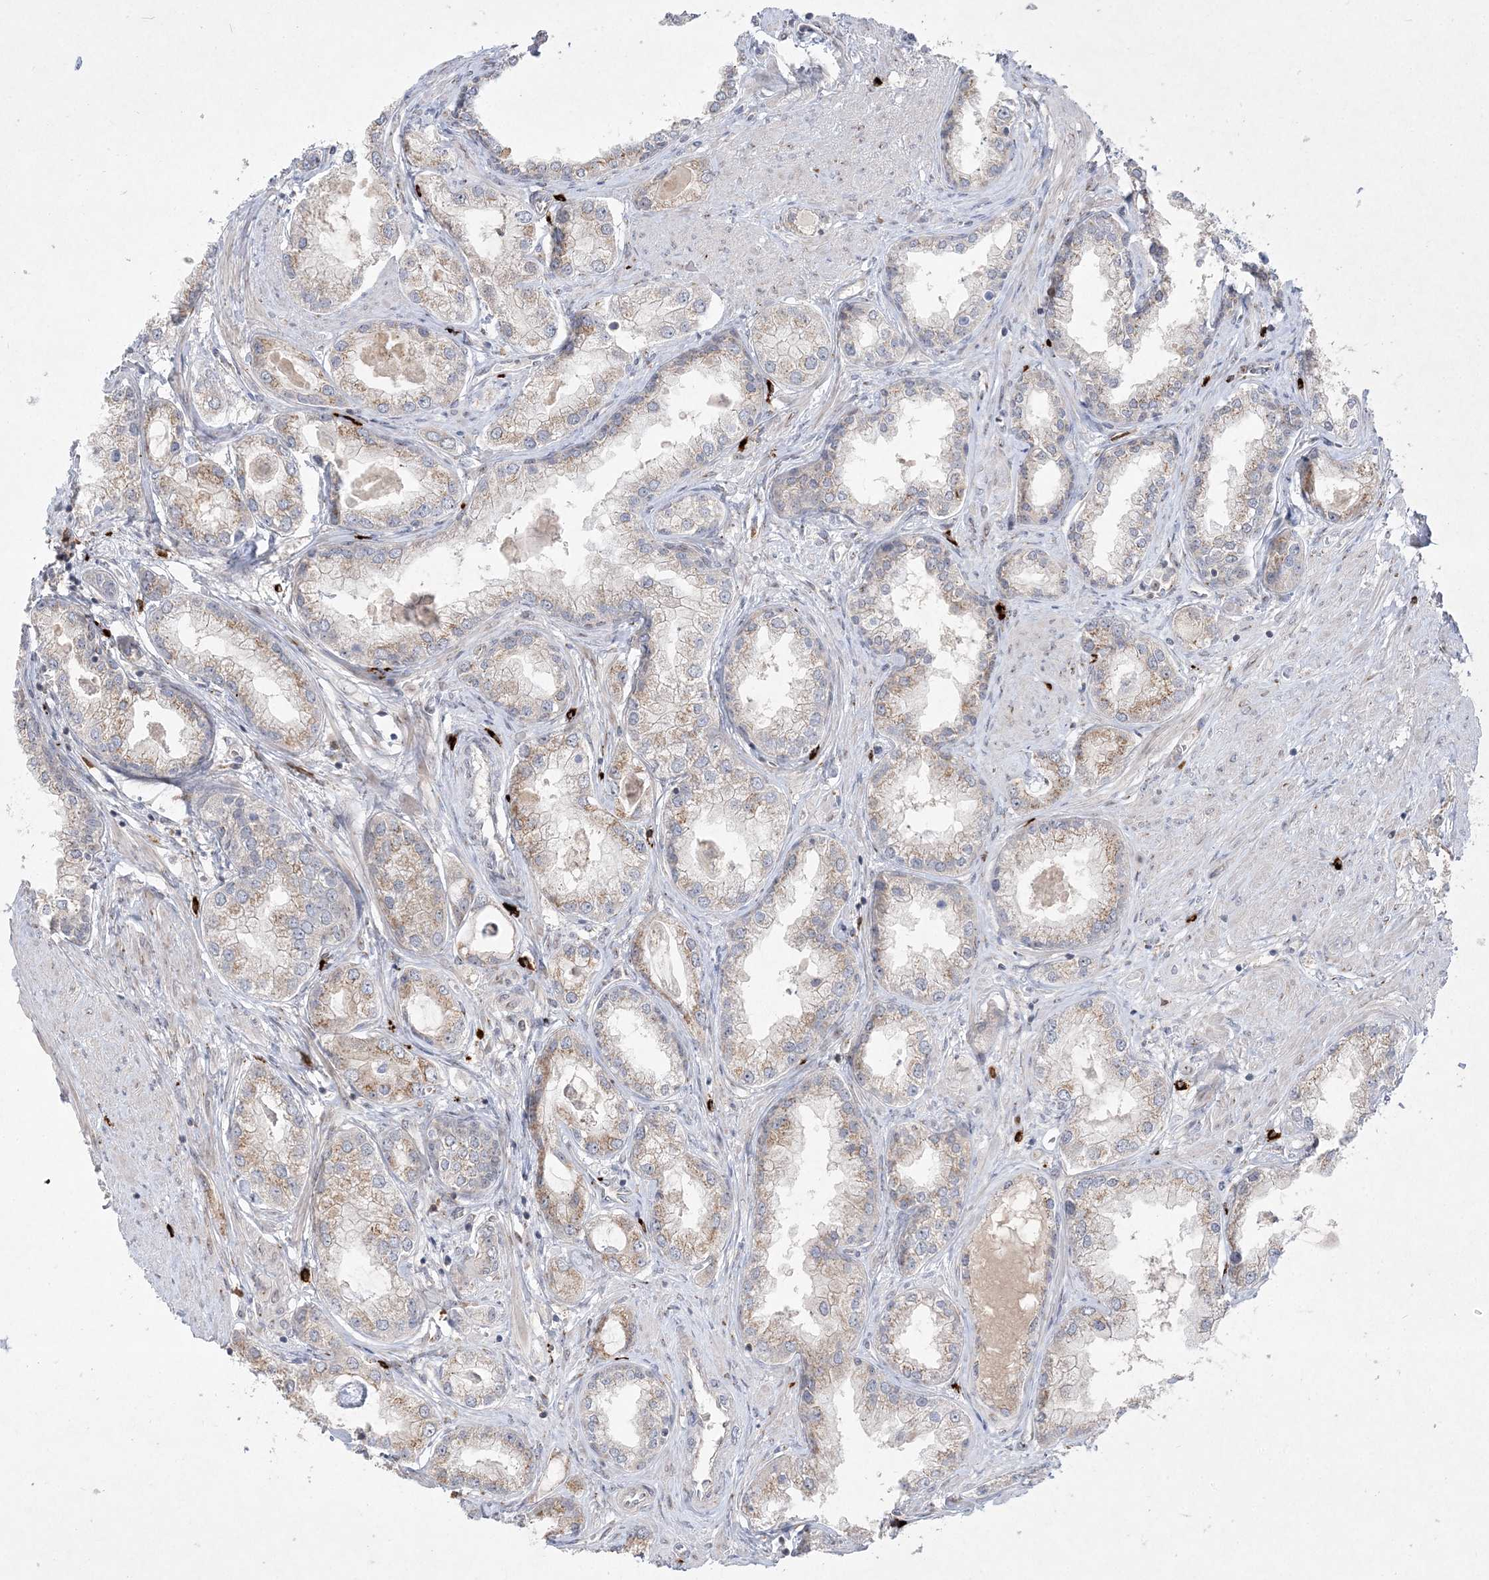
{"staining": {"intensity": "moderate", "quantity": "<25%", "location": "cytoplasmic/membranous"}, "tissue": "prostate cancer", "cell_type": "Tumor cells", "image_type": "cancer", "snomed": [{"axis": "morphology", "description": "Adenocarcinoma, Low grade"}, {"axis": "topography", "description": "Prostate"}], "caption": "About <25% of tumor cells in human prostate cancer (adenocarcinoma (low-grade)) demonstrate moderate cytoplasmic/membranous protein expression as visualized by brown immunohistochemical staining.", "gene": "CLNK", "patient": {"sex": "male", "age": 63}}